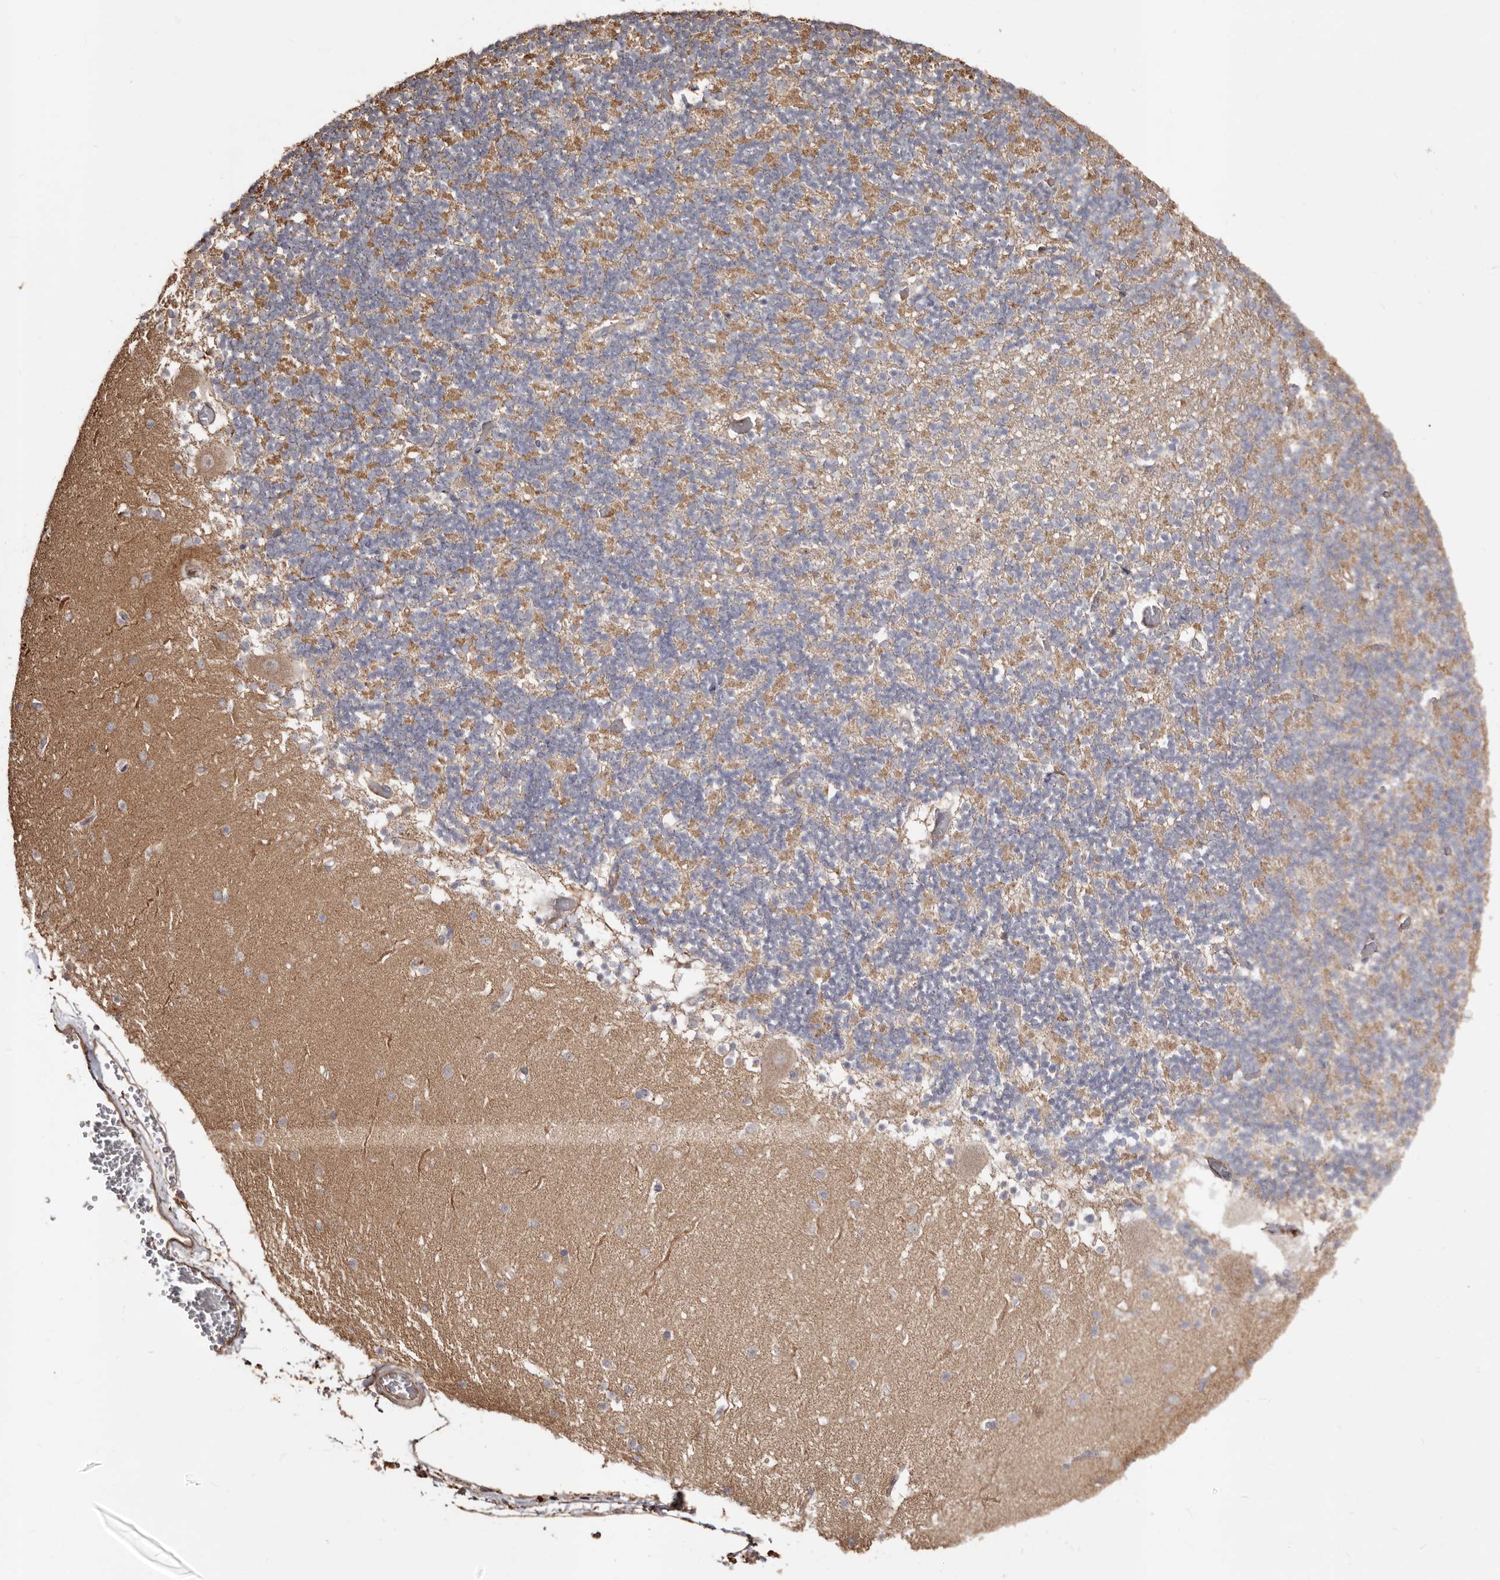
{"staining": {"intensity": "moderate", "quantity": "25%-75%", "location": "cytoplasmic/membranous"}, "tissue": "cerebellum", "cell_type": "Cells in granular layer", "image_type": "normal", "snomed": [{"axis": "morphology", "description": "Normal tissue, NOS"}, {"axis": "topography", "description": "Cerebellum"}], "caption": "Immunohistochemical staining of unremarkable human cerebellum shows moderate cytoplasmic/membranous protein staining in approximately 25%-75% of cells in granular layer.", "gene": "MACC1", "patient": {"sex": "female", "age": 28}}